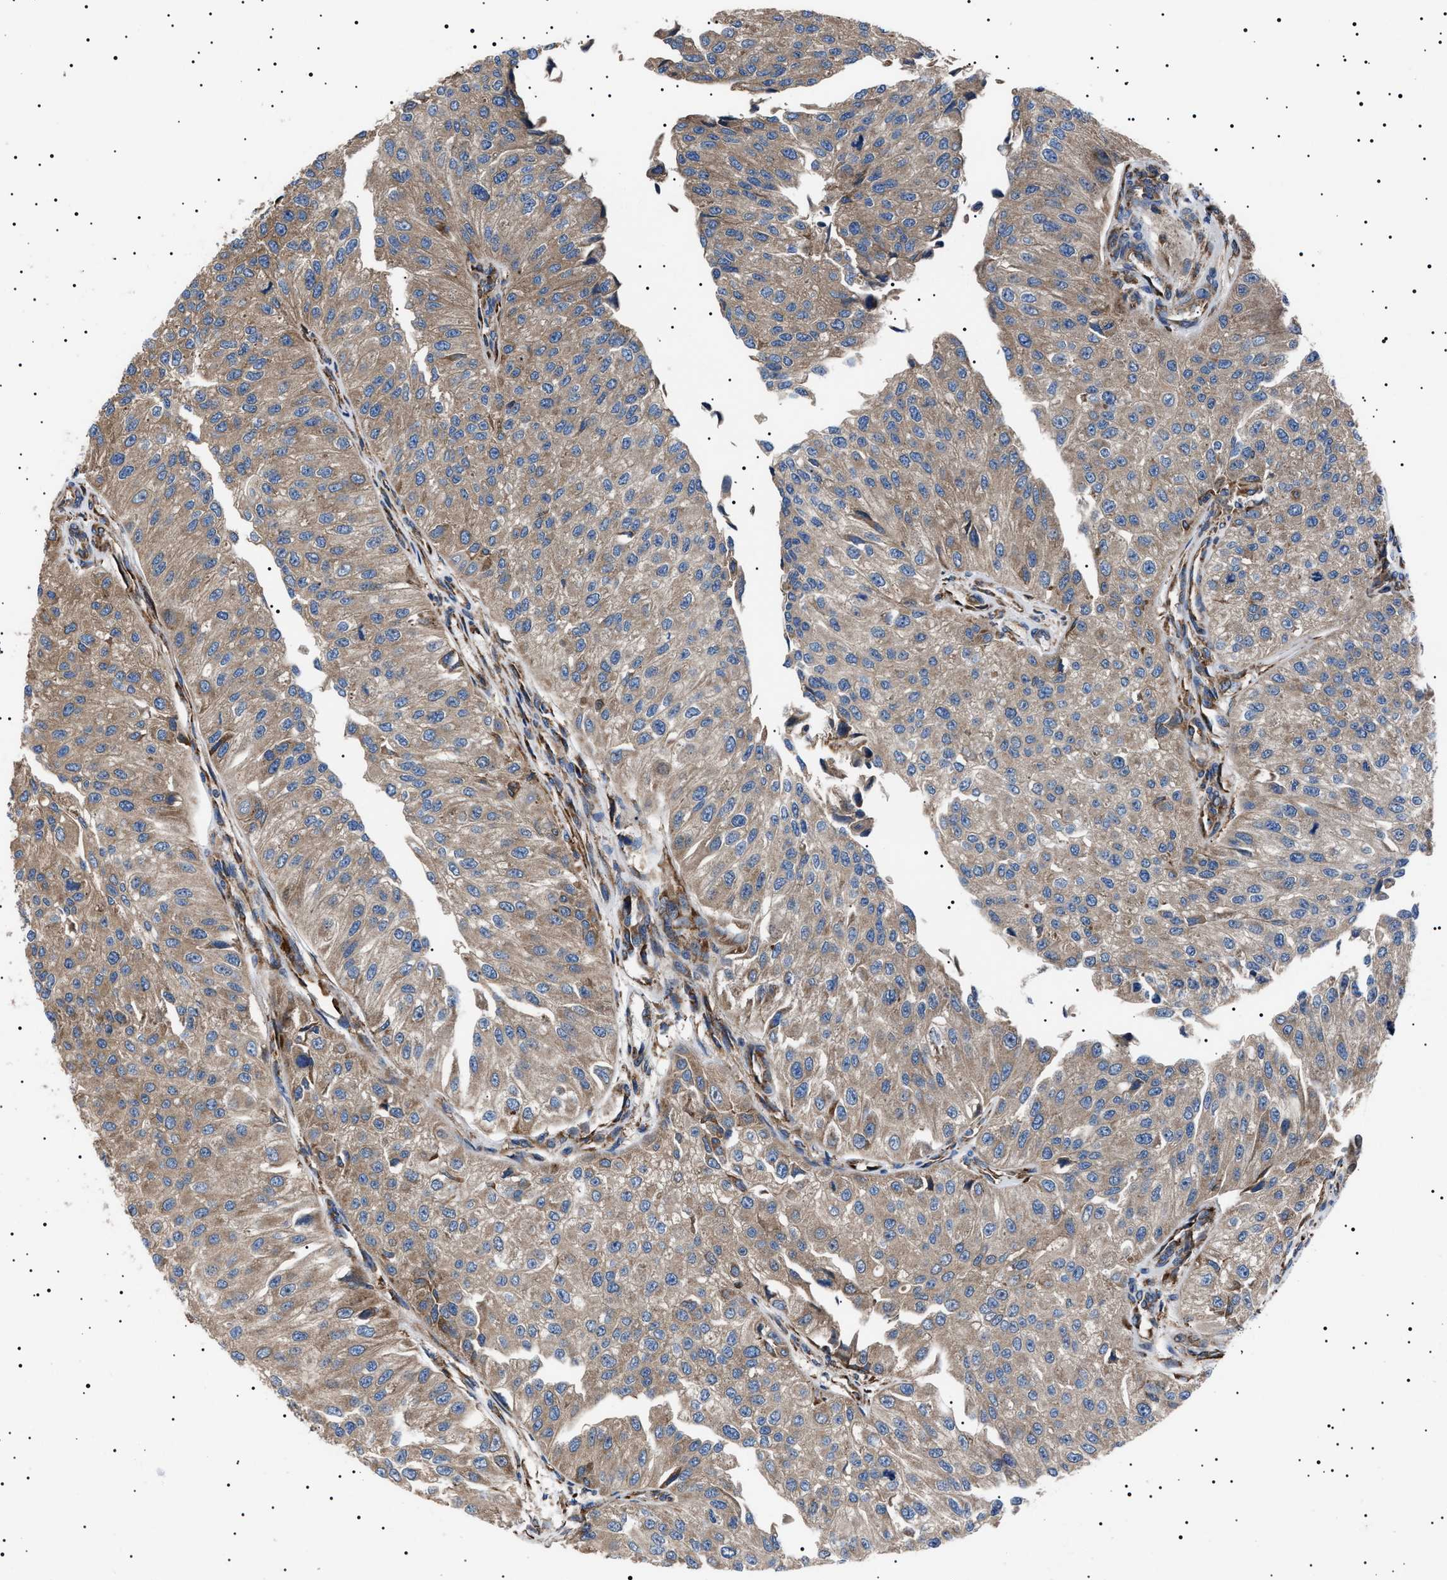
{"staining": {"intensity": "moderate", "quantity": ">75%", "location": "cytoplasmic/membranous"}, "tissue": "urothelial cancer", "cell_type": "Tumor cells", "image_type": "cancer", "snomed": [{"axis": "morphology", "description": "Urothelial carcinoma, High grade"}, {"axis": "topography", "description": "Kidney"}, {"axis": "topography", "description": "Urinary bladder"}], "caption": "Tumor cells exhibit medium levels of moderate cytoplasmic/membranous staining in about >75% of cells in human urothelial cancer.", "gene": "TOP1MT", "patient": {"sex": "male", "age": 77}}